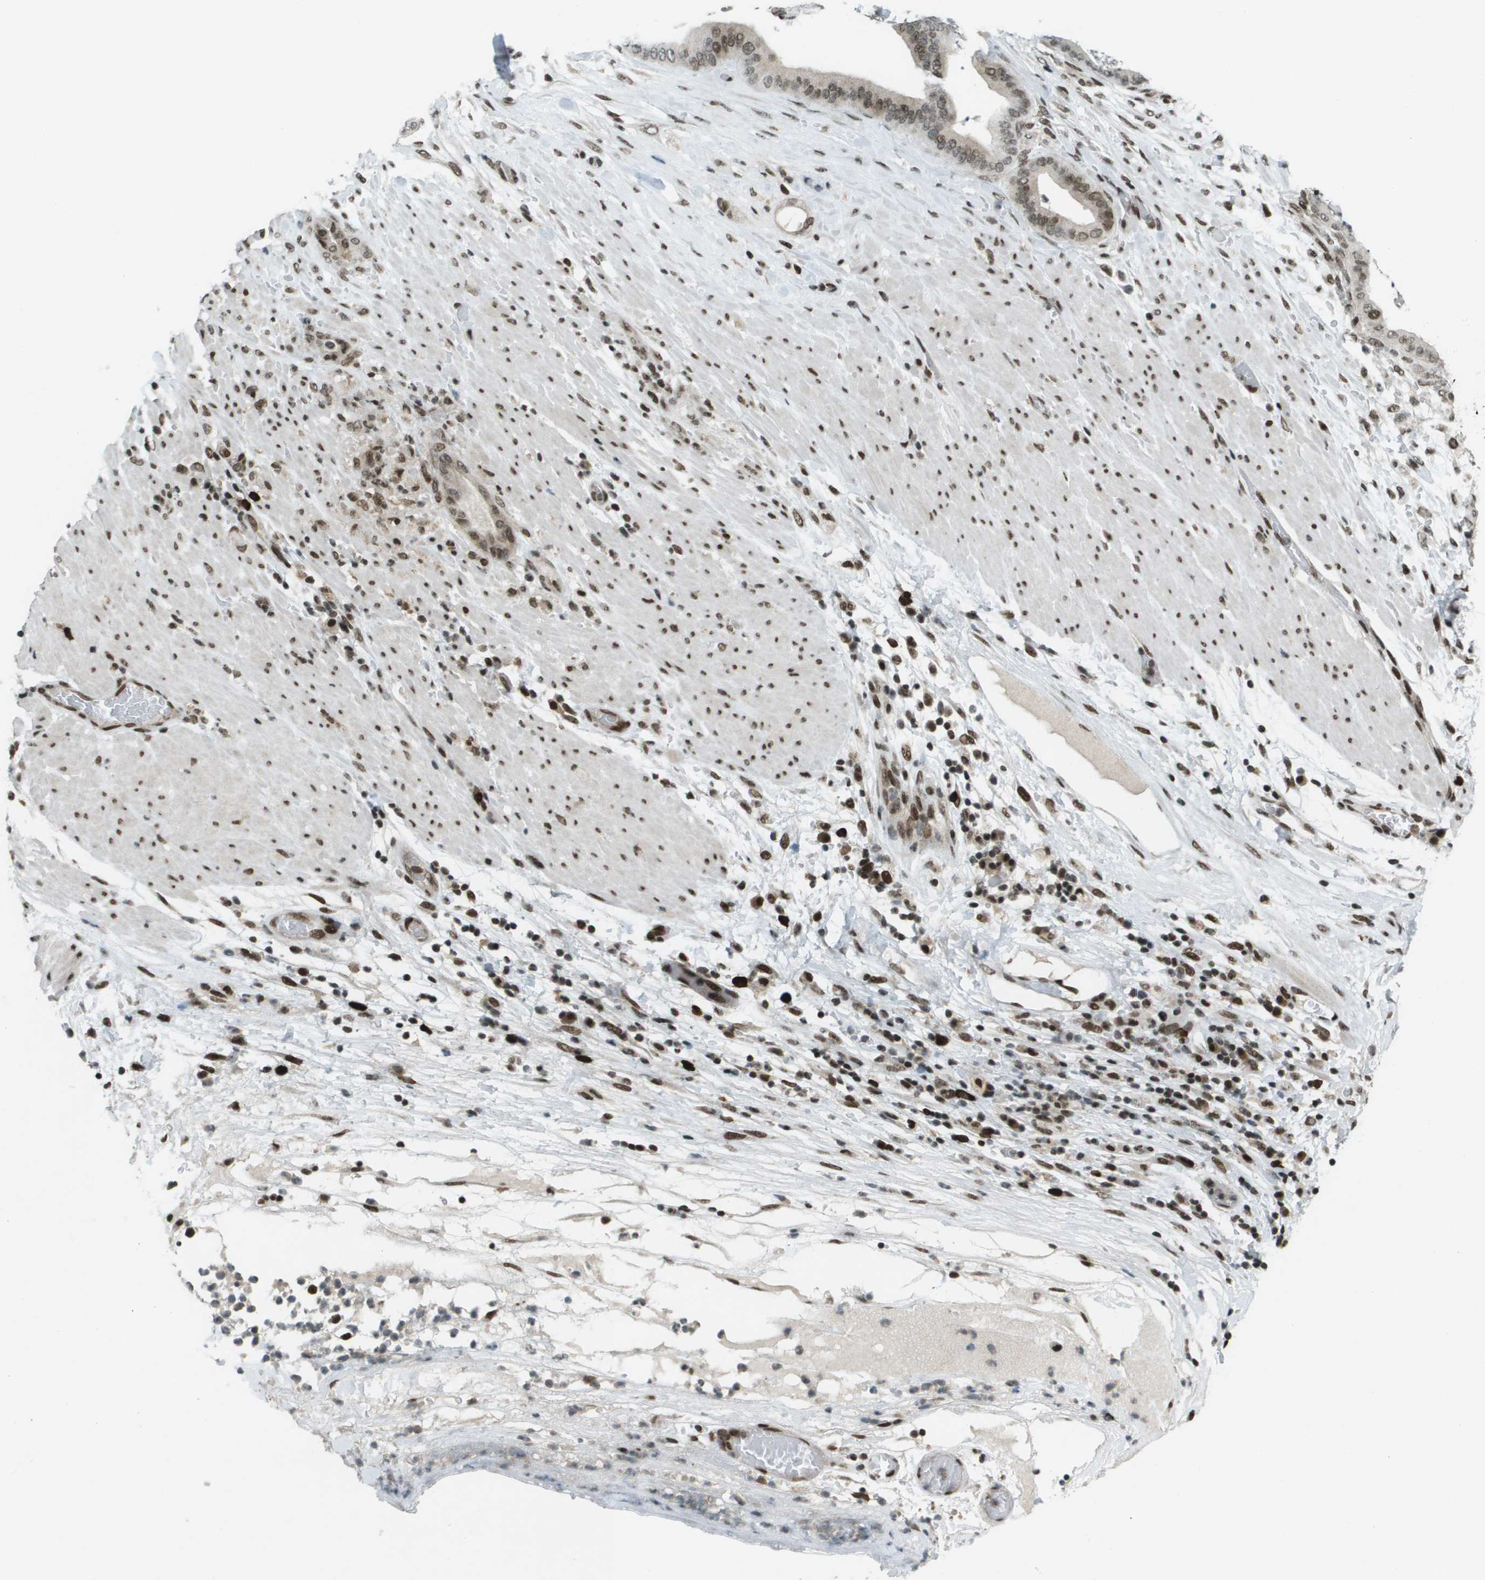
{"staining": {"intensity": "moderate", "quantity": ">75%", "location": "nuclear"}, "tissue": "pancreatic cancer", "cell_type": "Tumor cells", "image_type": "cancer", "snomed": [{"axis": "morphology", "description": "Adenocarcinoma, NOS"}, {"axis": "topography", "description": "Pancreas"}], "caption": "Human pancreatic adenocarcinoma stained for a protein (brown) displays moderate nuclear positive positivity in about >75% of tumor cells.", "gene": "IRF7", "patient": {"sex": "male", "age": 63}}